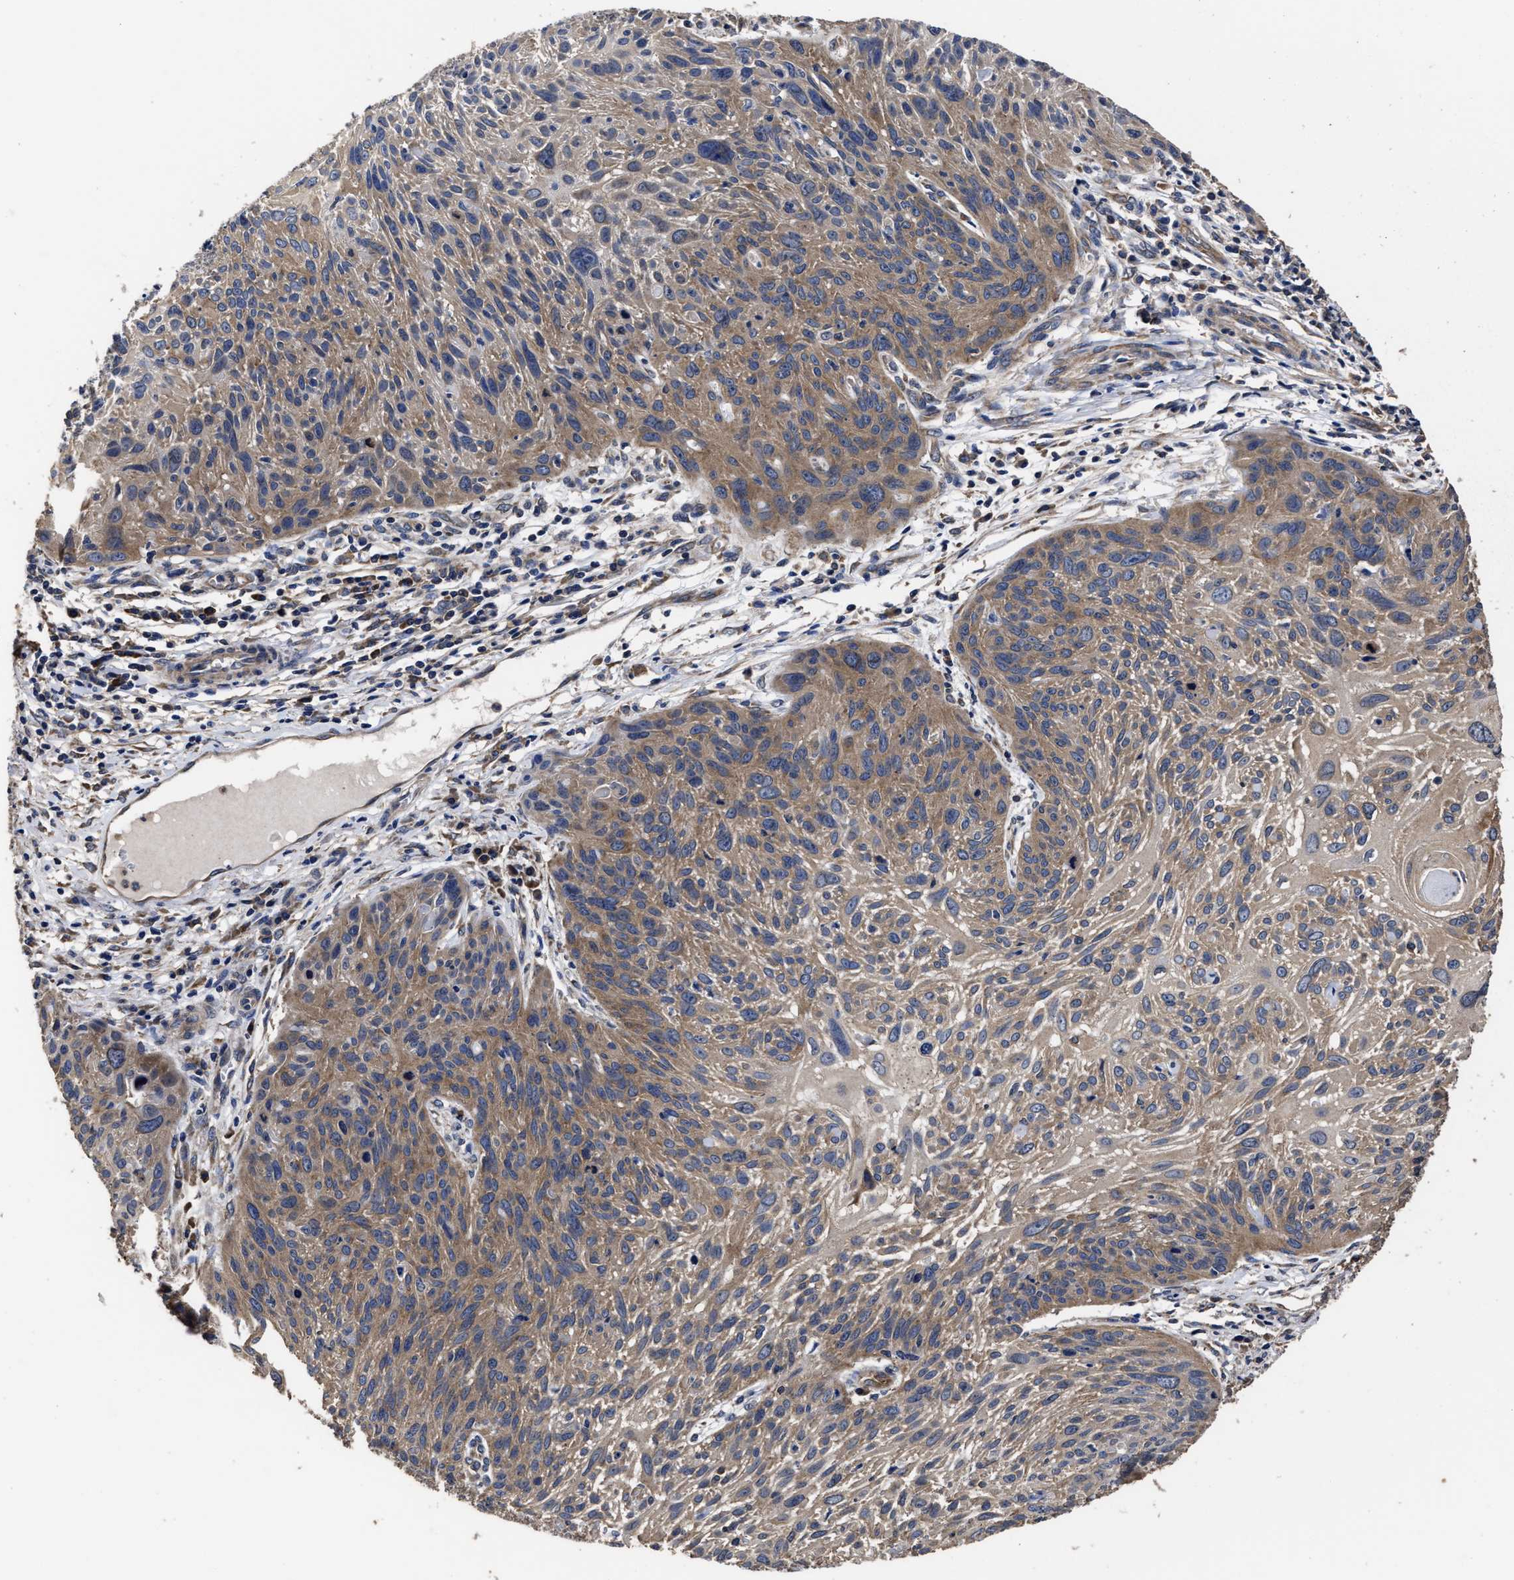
{"staining": {"intensity": "moderate", "quantity": ">75%", "location": "cytoplasmic/membranous"}, "tissue": "cervical cancer", "cell_type": "Tumor cells", "image_type": "cancer", "snomed": [{"axis": "morphology", "description": "Squamous cell carcinoma, NOS"}, {"axis": "topography", "description": "Cervix"}], "caption": "Protein staining demonstrates moderate cytoplasmic/membranous expression in approximately >75% of tumor cells in cervical cancer. The staining is performed using DAB brown chromogen to label protein expression. The nuclei are counter-stained blue using hematoxylin.", "gene": "AVEN", "patient": {"sex": "female", "age": 51}}